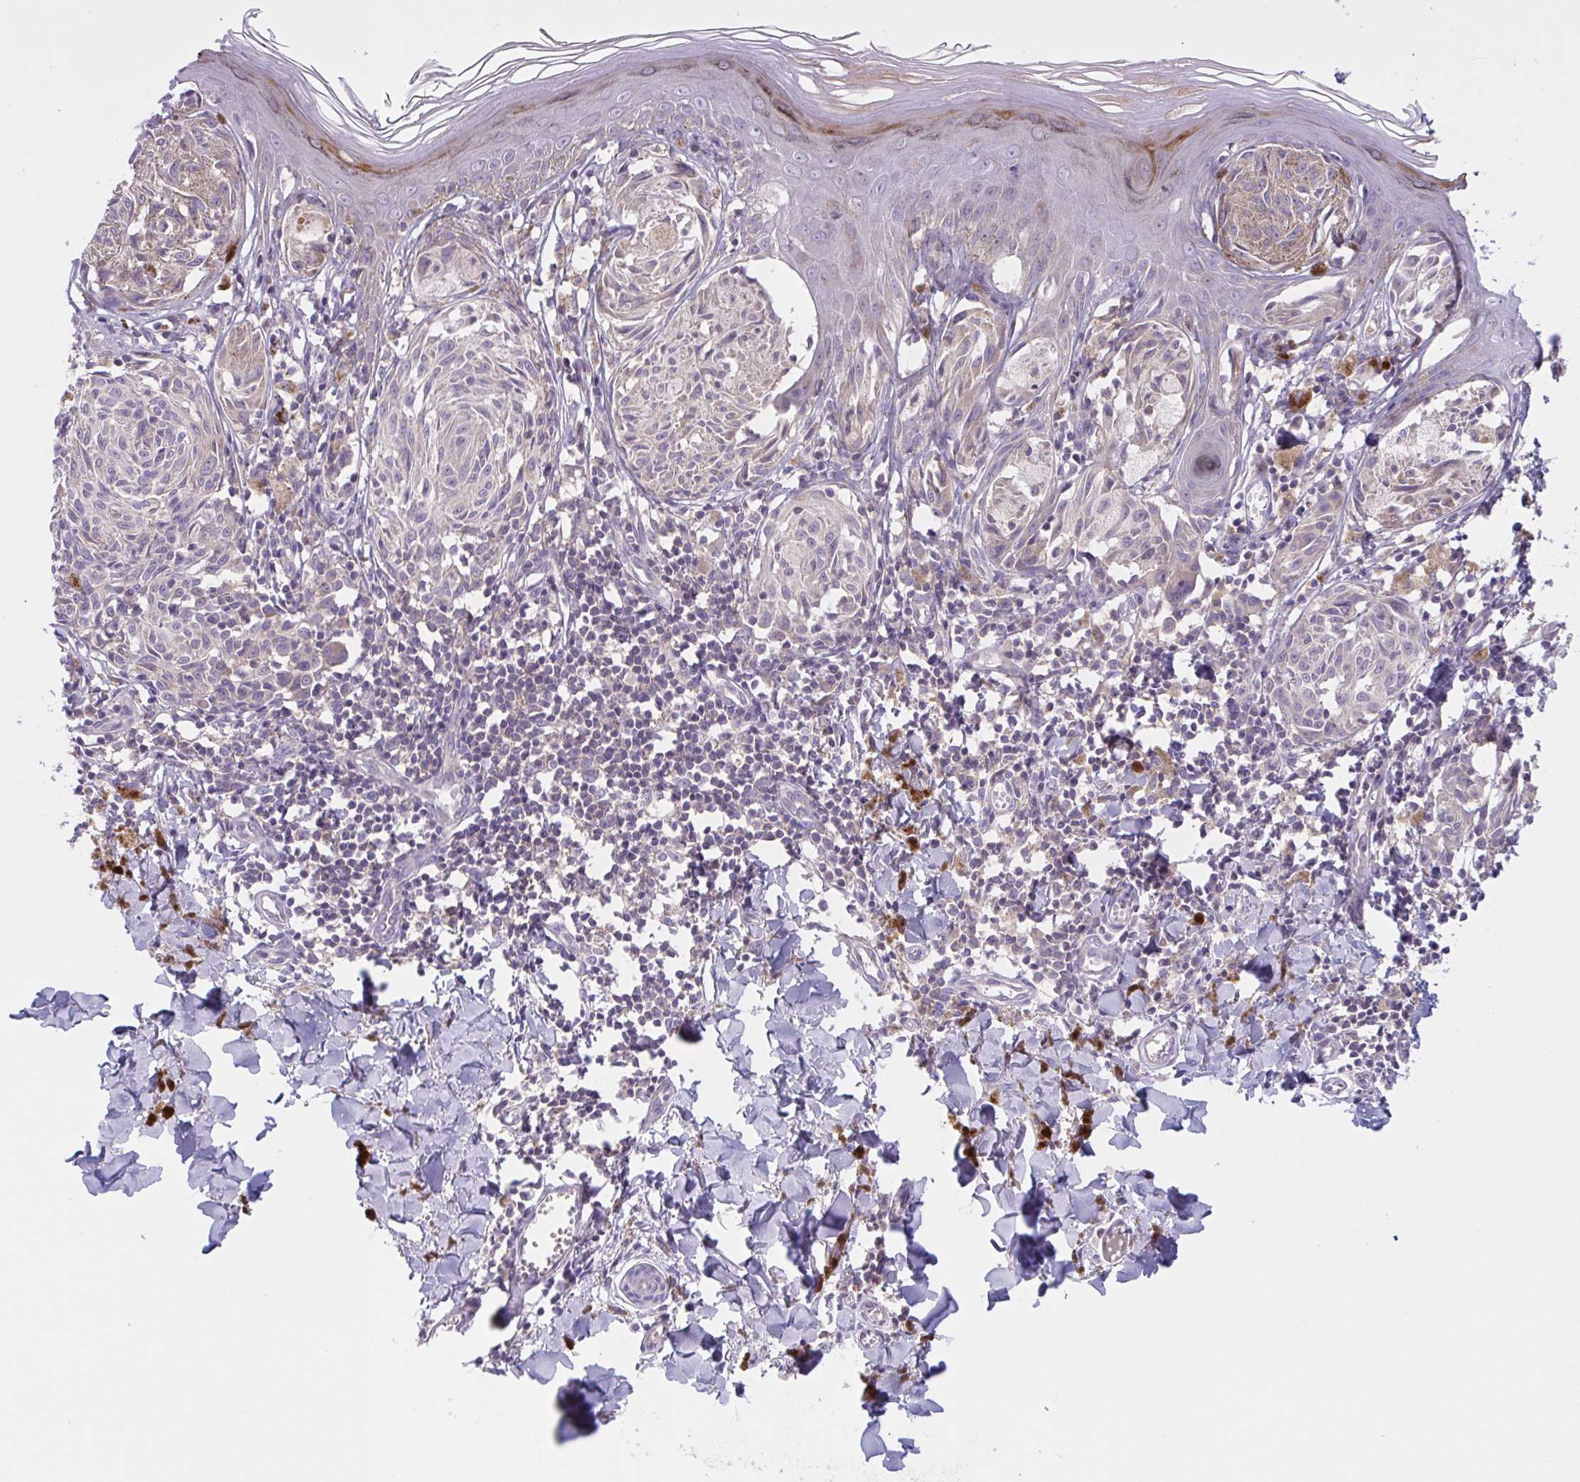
{"staining": {"intensity": "negative", "quantity": "none", "location": "none"}, "tissue": "melanoma", "cell_type": "Tumor cells", "image_type": "cancer", "snomed": [{"axis": "morphology", "description": "Malignant melanoma, NOS"}, {"axis": "topography", "description": "Skin"}], "caption": "IHC of malignant melanoma shows no expression in tumor cells.", "gene": "WNT9B", "patient": {"sex": "female", "age": 38}}